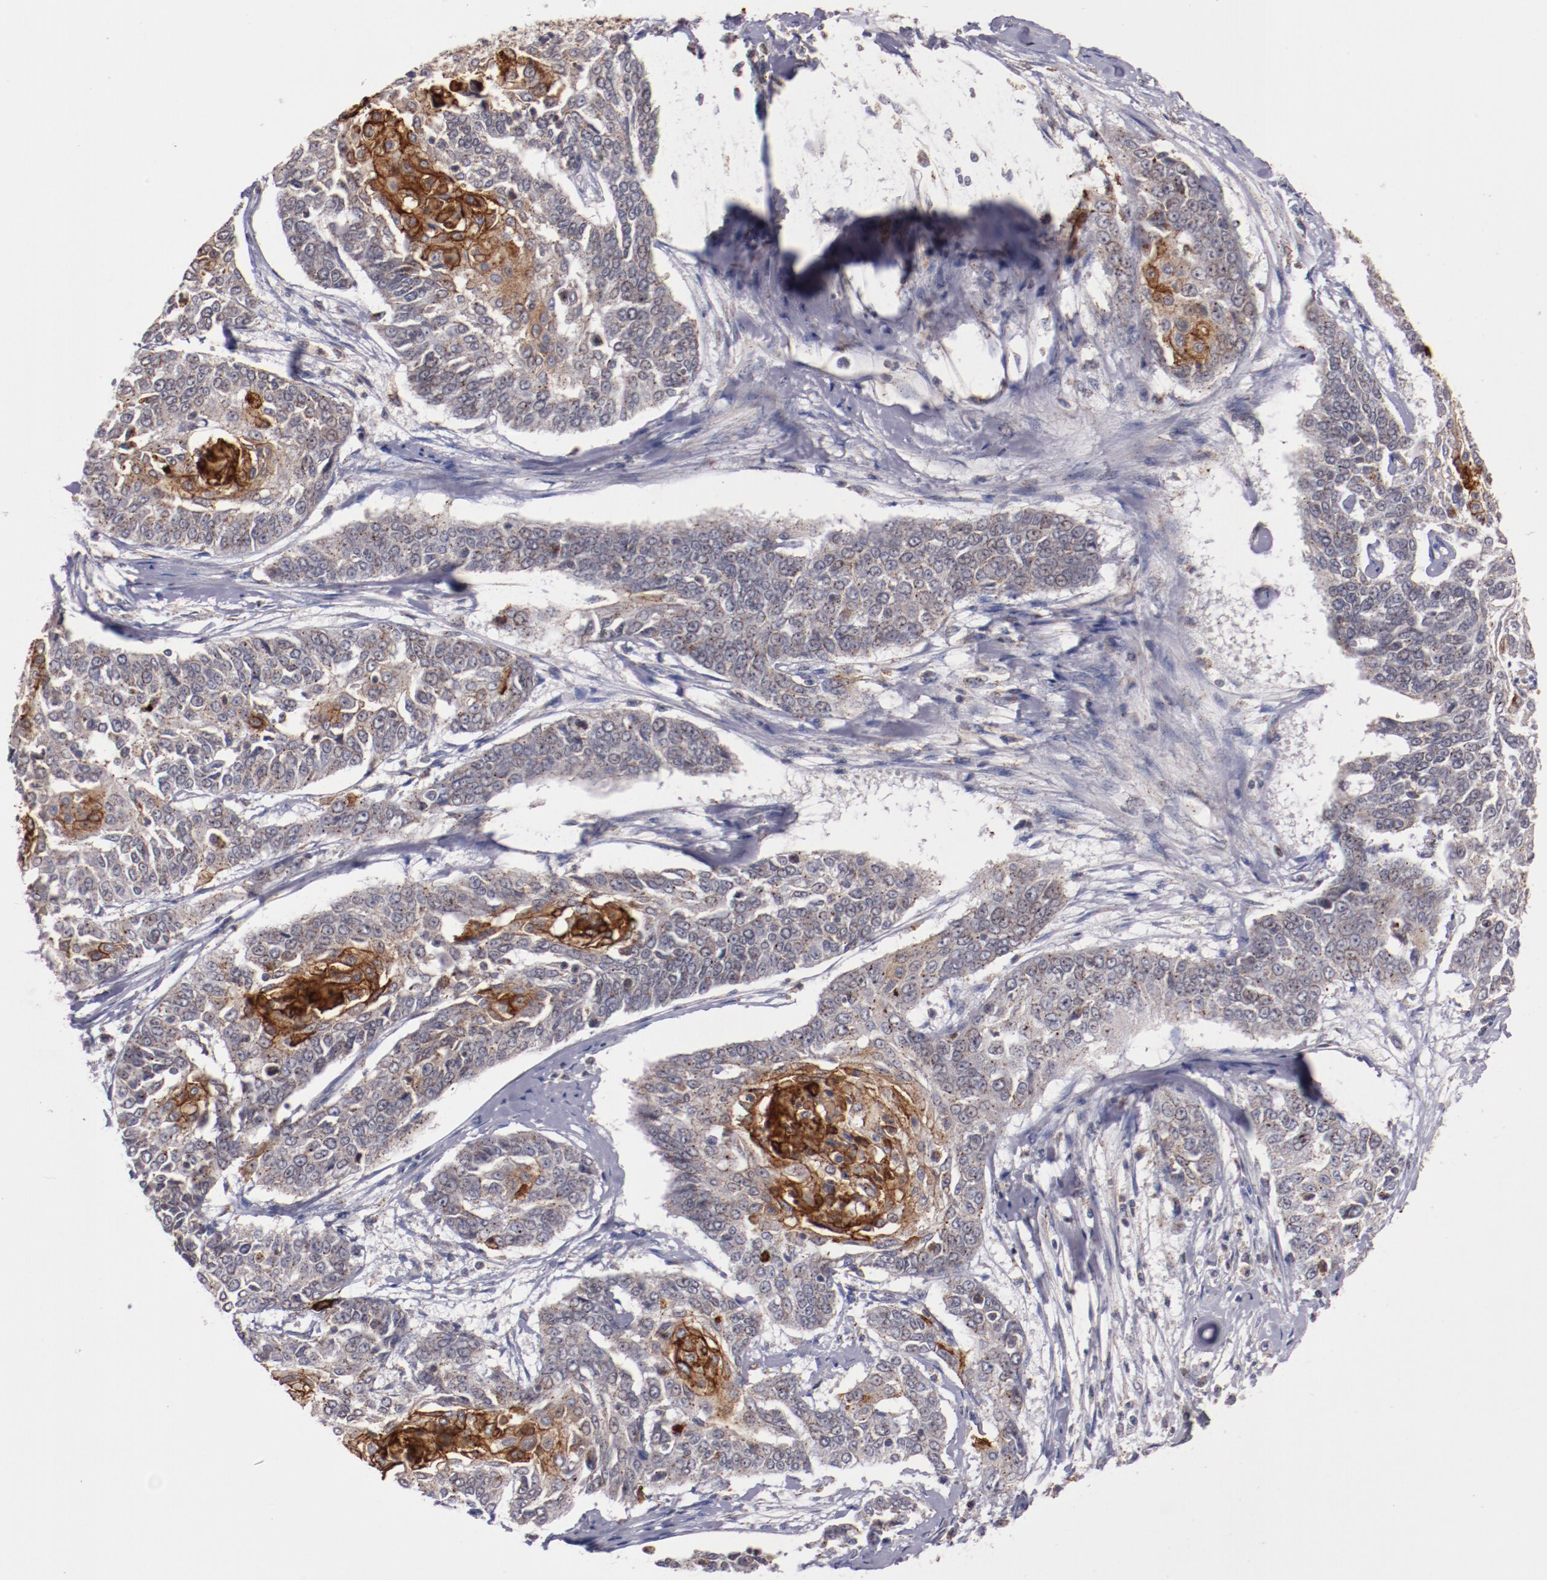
{"staining": {"intensity": "moderate", "quantity": "25%-75%", "location": "cytoplasmic/membranous"}, "tissue": "cervical cancer", "cell_type": "Tumor cells", "image_type": "cancer", "snomed": [{"axis": "morphology", "description": "Squamous cell carcinoma, NOS"}, {"axis": "topography", "description": "Cervix"}], "caption": "Cervical cancer stained with a brown dye reveals moderate cytoplasmic/membranous positive expression in approximately 25%-75% of tumor cells.", "gene": "SYP", "patient": {"sex": "female", "age": 64}}